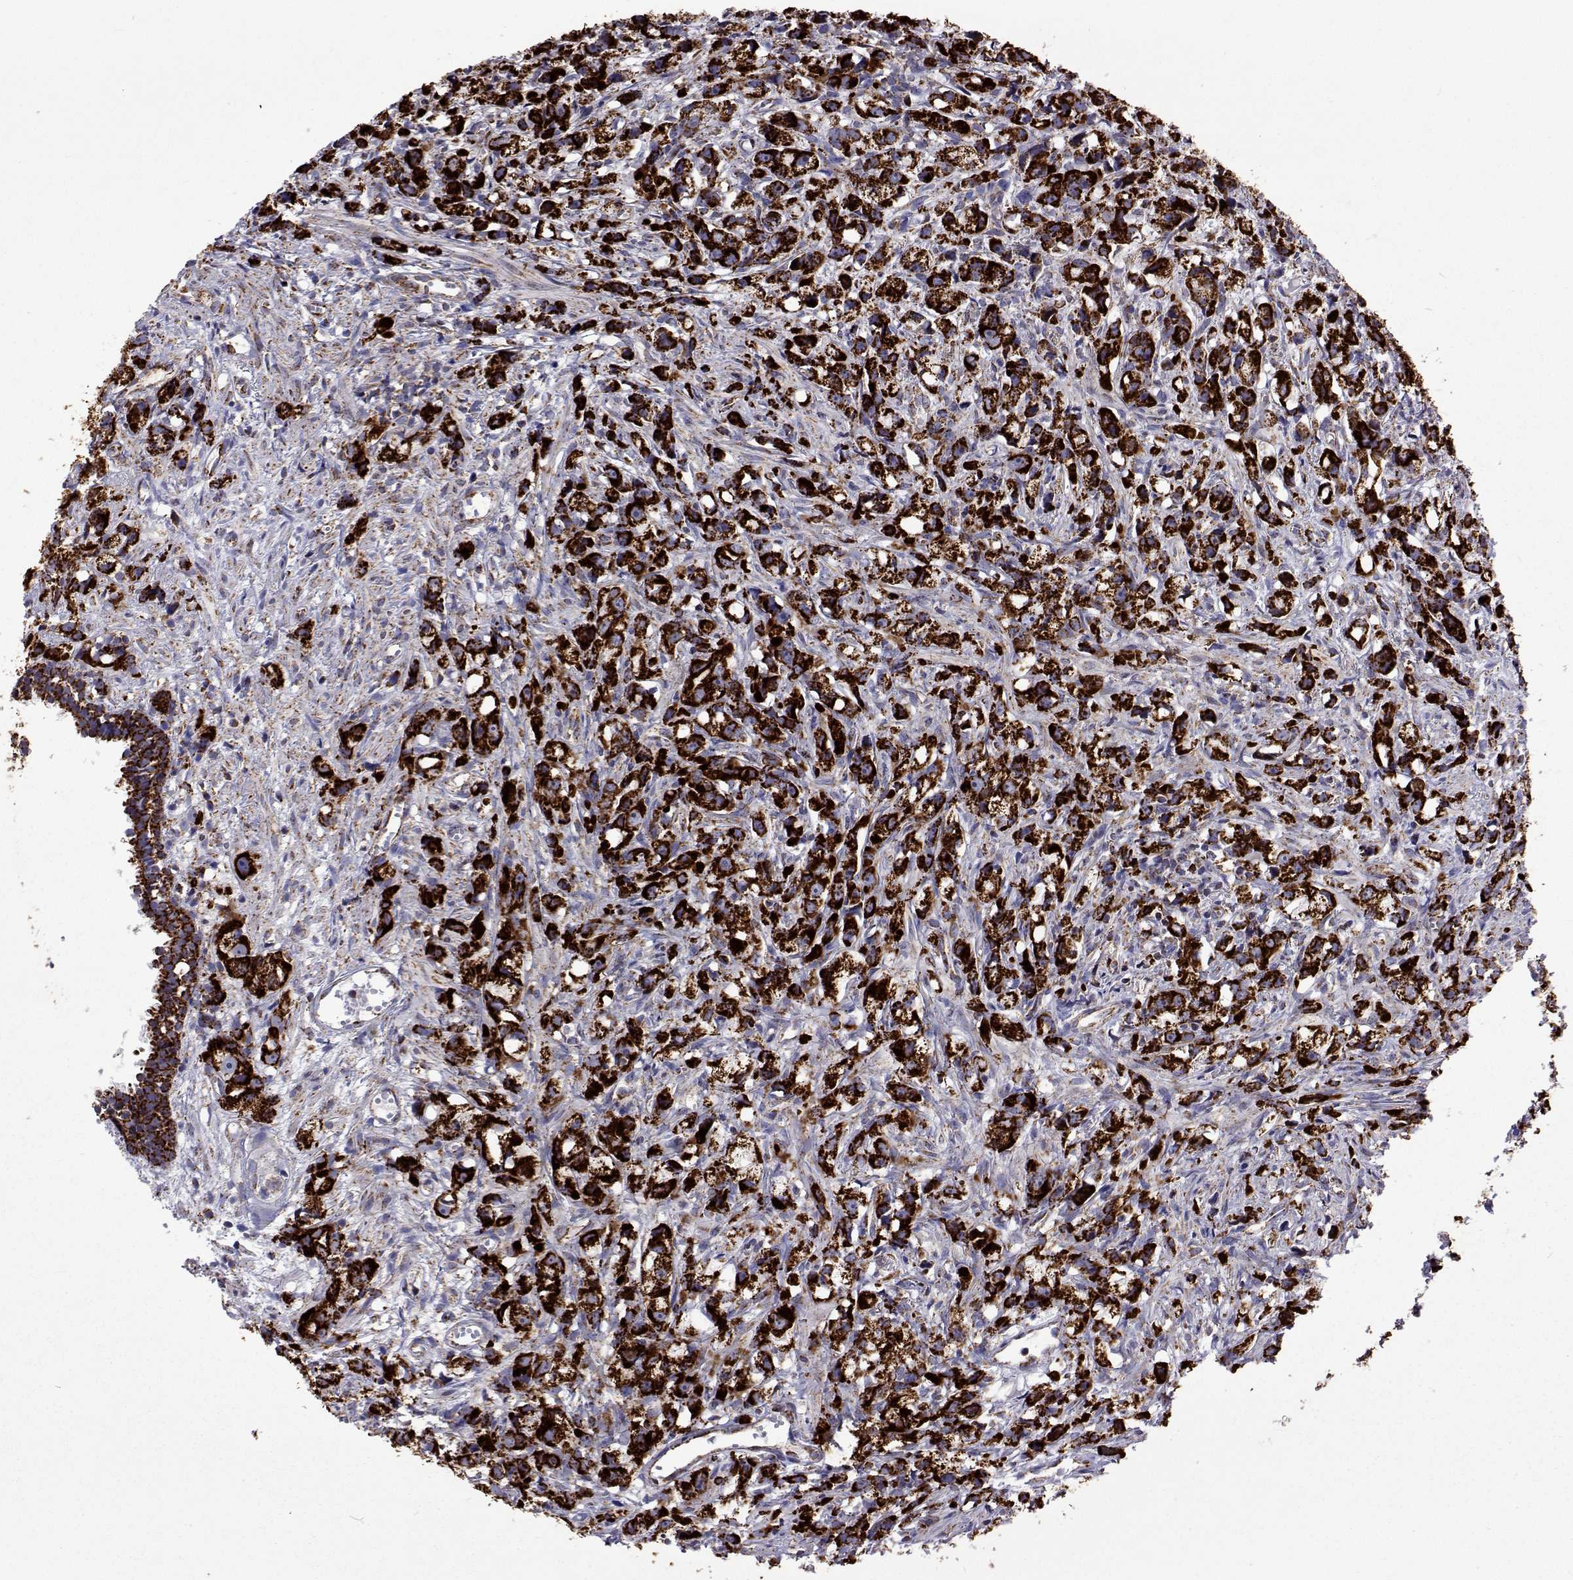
{"staining": {"intensity": "strong", "quantity": ">75%", "location": "cytoplasmic/membranous"}, "tissue": "prostate cancer", "cell_type": "Tumor cells", "image_type": "cancer", "snomed": [{"axis": "morphology", "description": "Adenocarcinoma, High grade"}, {"axis": "topography", "description": "Prostate"}], "caption": "Immunohistochemistry image of human adenocarcinoma (high-grade) (prostate) stained for a protein (brown), which demonstrates high levels of strong cytoplasmic/membranous expression in about >75% of tumor cells.", "gene": "MCCC2", "patient": {"sex": "male", "age": 75}}